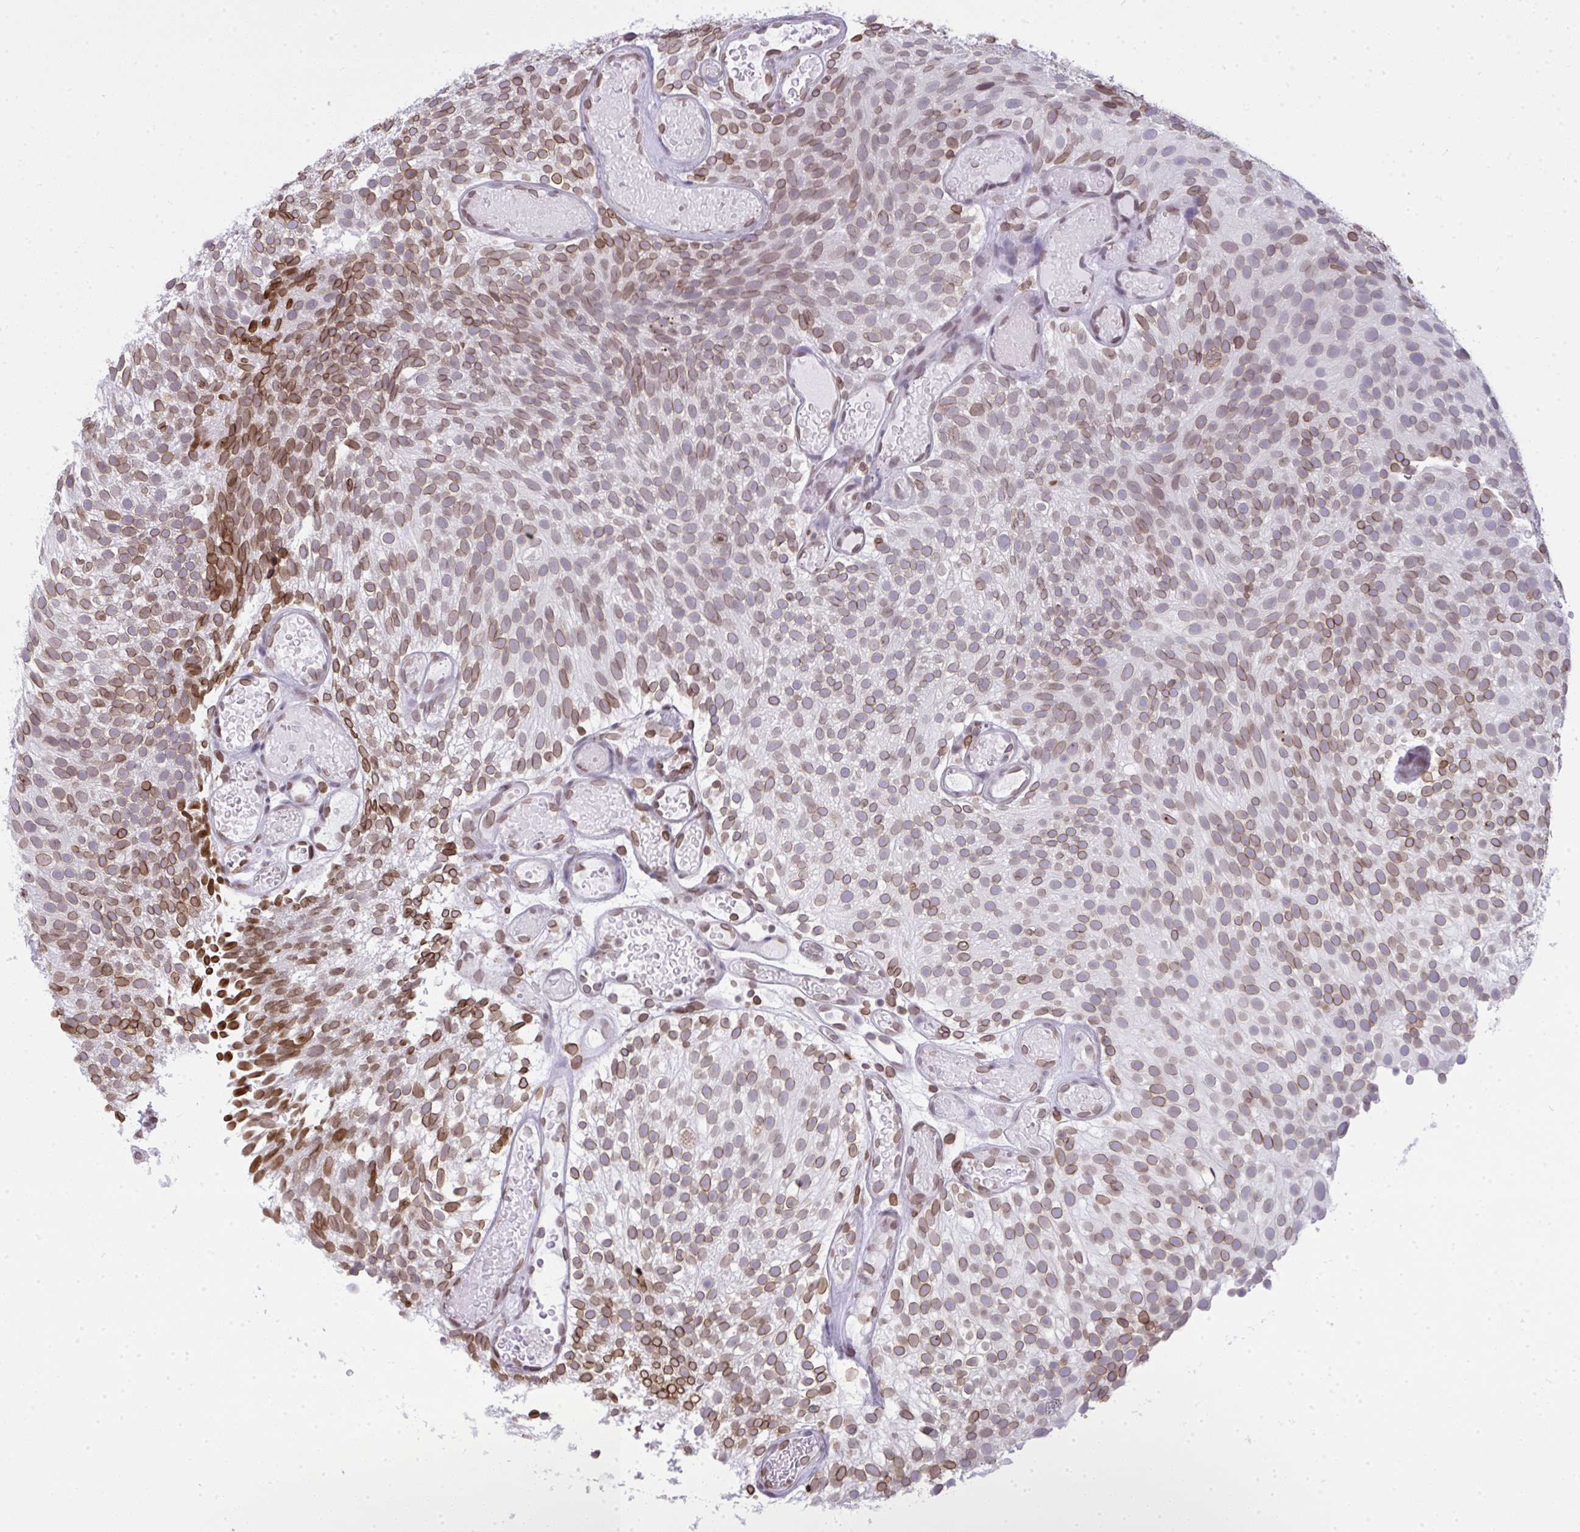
{"staining": {"intensity": "moderate", "quantity": "25%-75%", "location": "cytoplasmic/membranous,nuclear"}, "tissue": "urothelial cancer", "cell_type": "Tumor cells", "image_type": "cancer", "snomed": [{"axis": "morphology", "description": "Urothelial carcinoma, Low grade"}, {"axis": "topography", "description": "Urinary bladder"}], "caption": "Tumor cells demonstrate moderate cytoplasmic/membranous and nuclear expression in approximately 25%-75% of cells in low-grade urothelial carcinoma.", "gene": "LMNB2", "patient": {"sex": "male", "age": 78}}